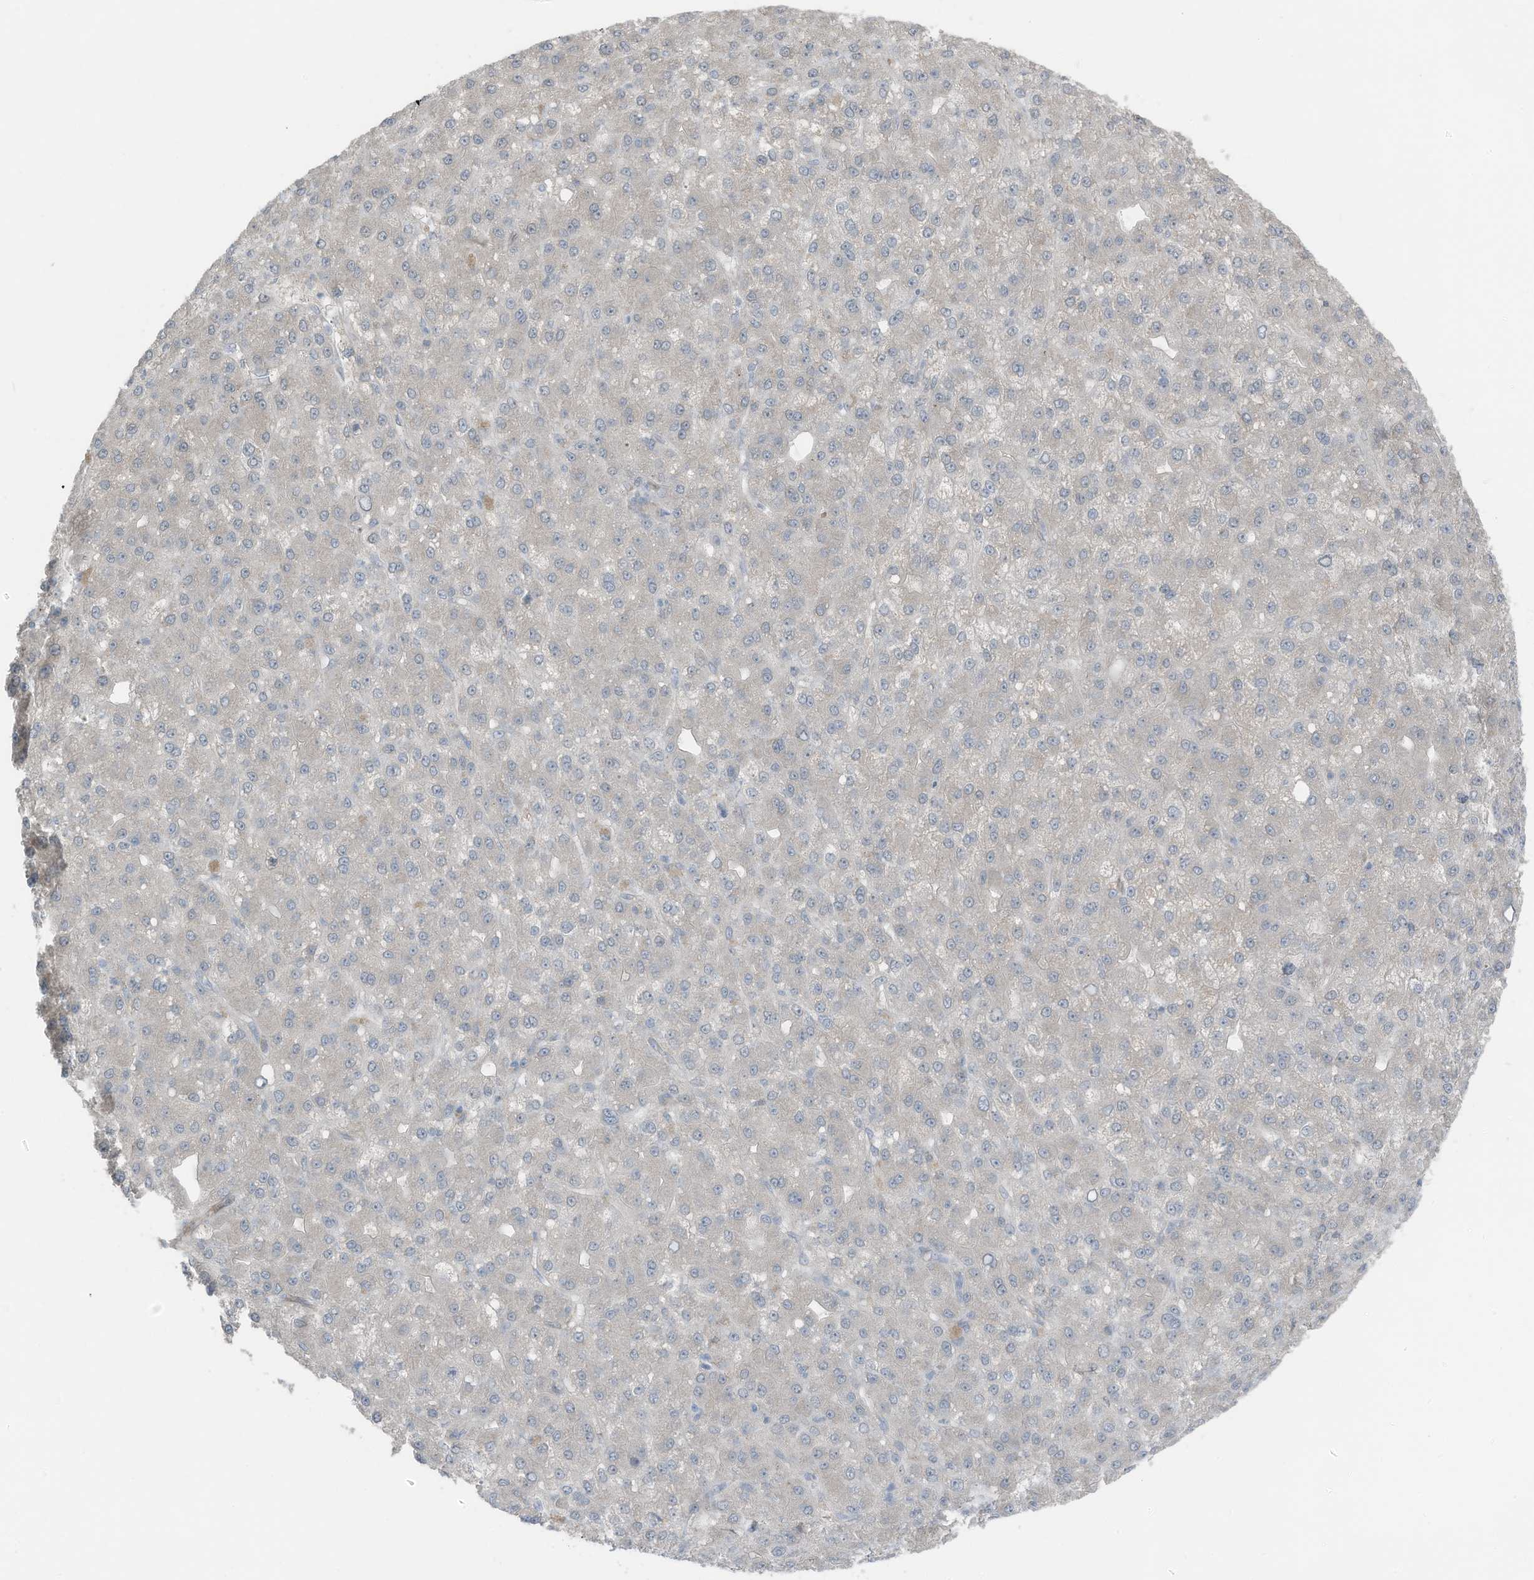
{"staining": {"intensity": "negative", "quantity": "none", "location": "none"}, "tissue": "liver cancer", "cell_type": "Tumor cells", "image_type": "cancer", "snomed": [{"axis": "morphology", "description": "Carcinoma, Hepatocellular, NOS"}, {"axis": "topography", "description": "Liver"}], "caption": "High magnification brightfield microscopy of liver cancer stained with DAB (3,3'-diaminobenzidine) (brown) and counterstained with hematoxylin (blue): tumor cells show no significant staining.", "gene": "ARHGEF33", "patient": {"sex": "male", "age": 67}}